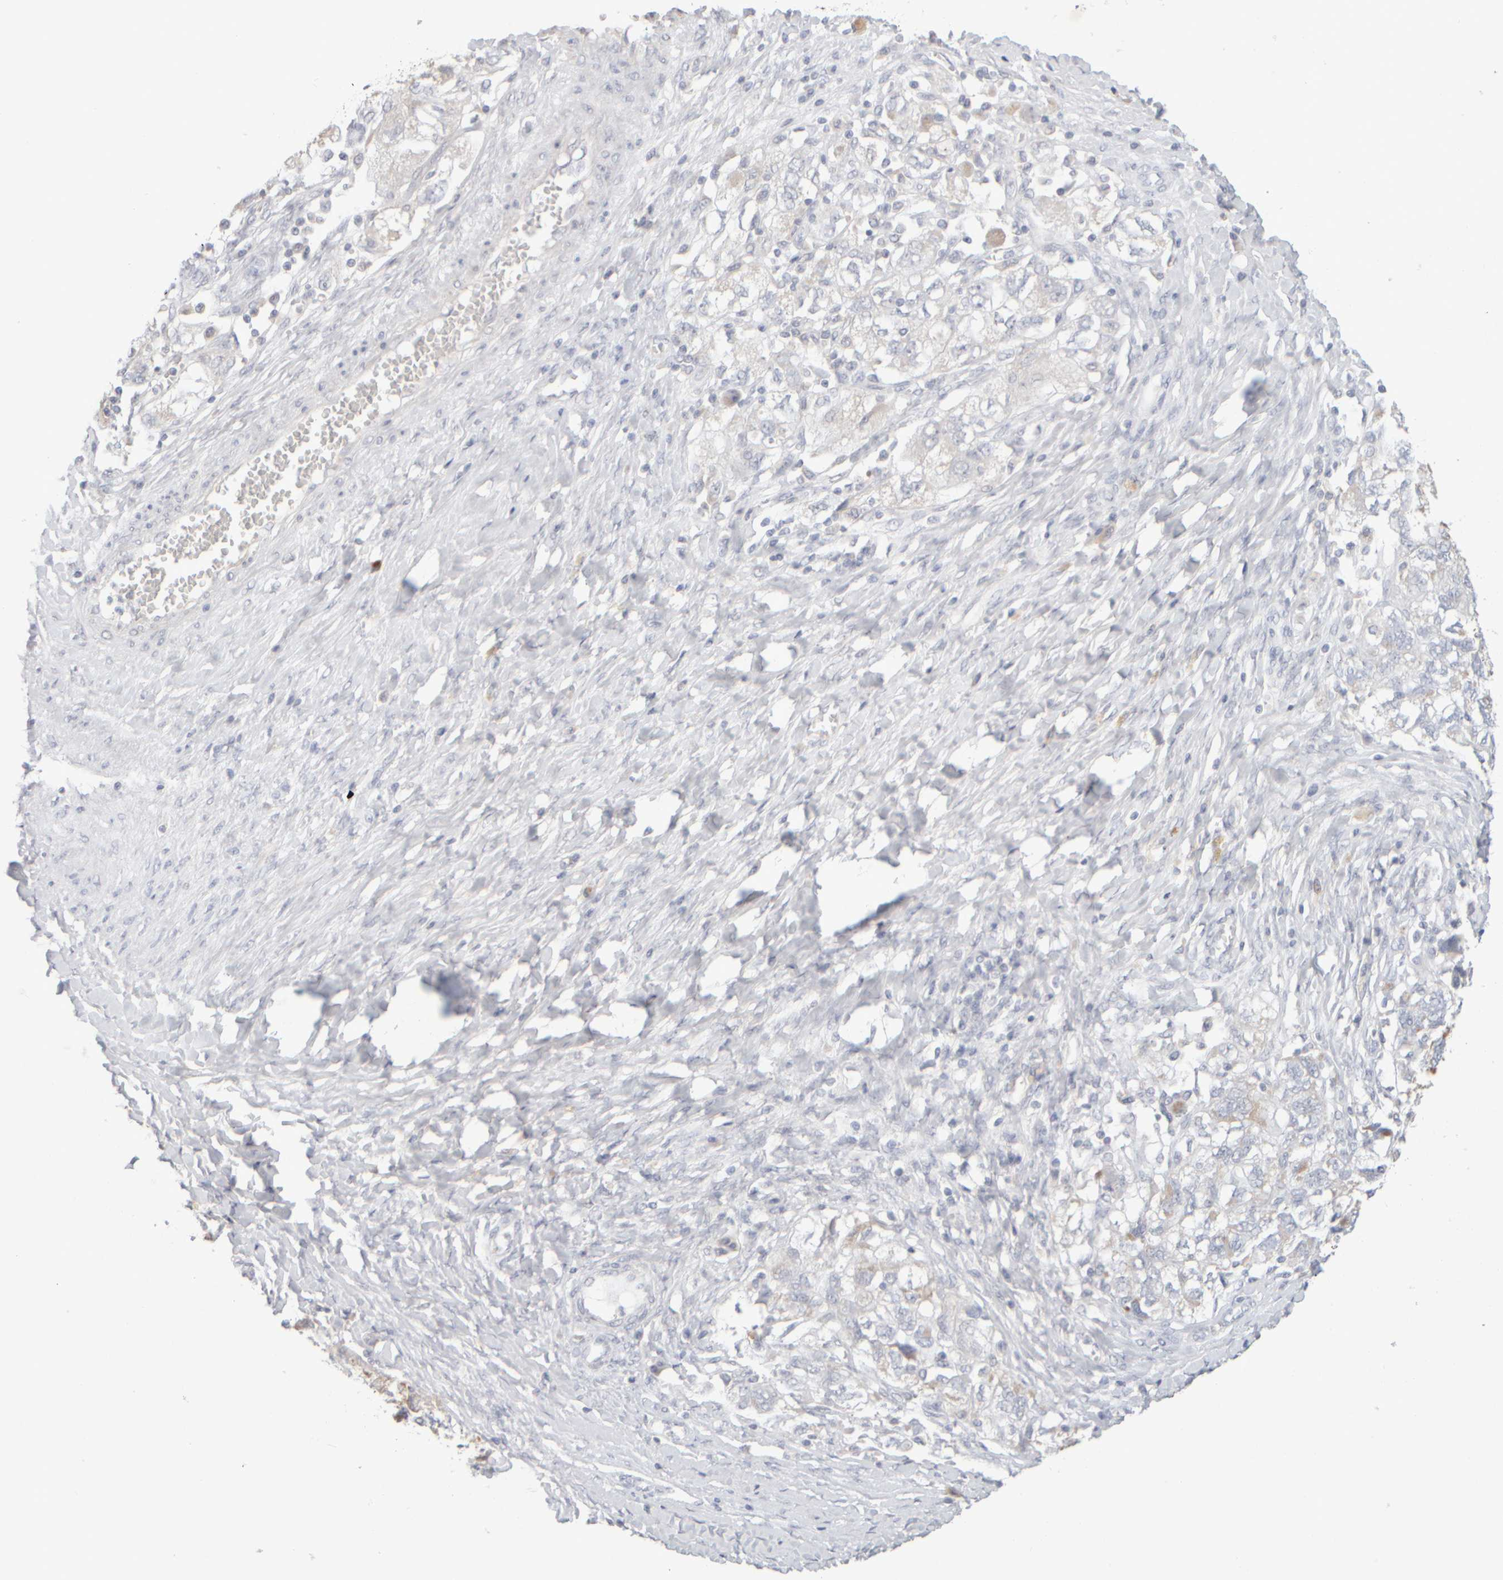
{"staining": {"intensity": "weak", "quantity": "<25%", "location": "cytoplasmic/membranous"}, "tissue": "ovarian cancer", "cell_type": "Tumor cells", "image_type": "cancer", "snomed": [{"axis": "morphology", "description": "Carcinoma, NOS"}, {"axis": "morphology", "description": "Cystadenocarcinoma, serous, NOS"}, {"axis": "topography", "description": "Ovary"}], "caption": "Carcinoma (ovarian) was stained to show a protein in brown. There is no significant staining in tumor cells. (Stains: DAB (3,3'-diaminobenzidine) immunohistochemistry with hematoxylin counter stain, Microscopy: brightfield microscopy at high magnification).", "gene": "ZNF112", "patient": {"sex": "female", "age": 69}}